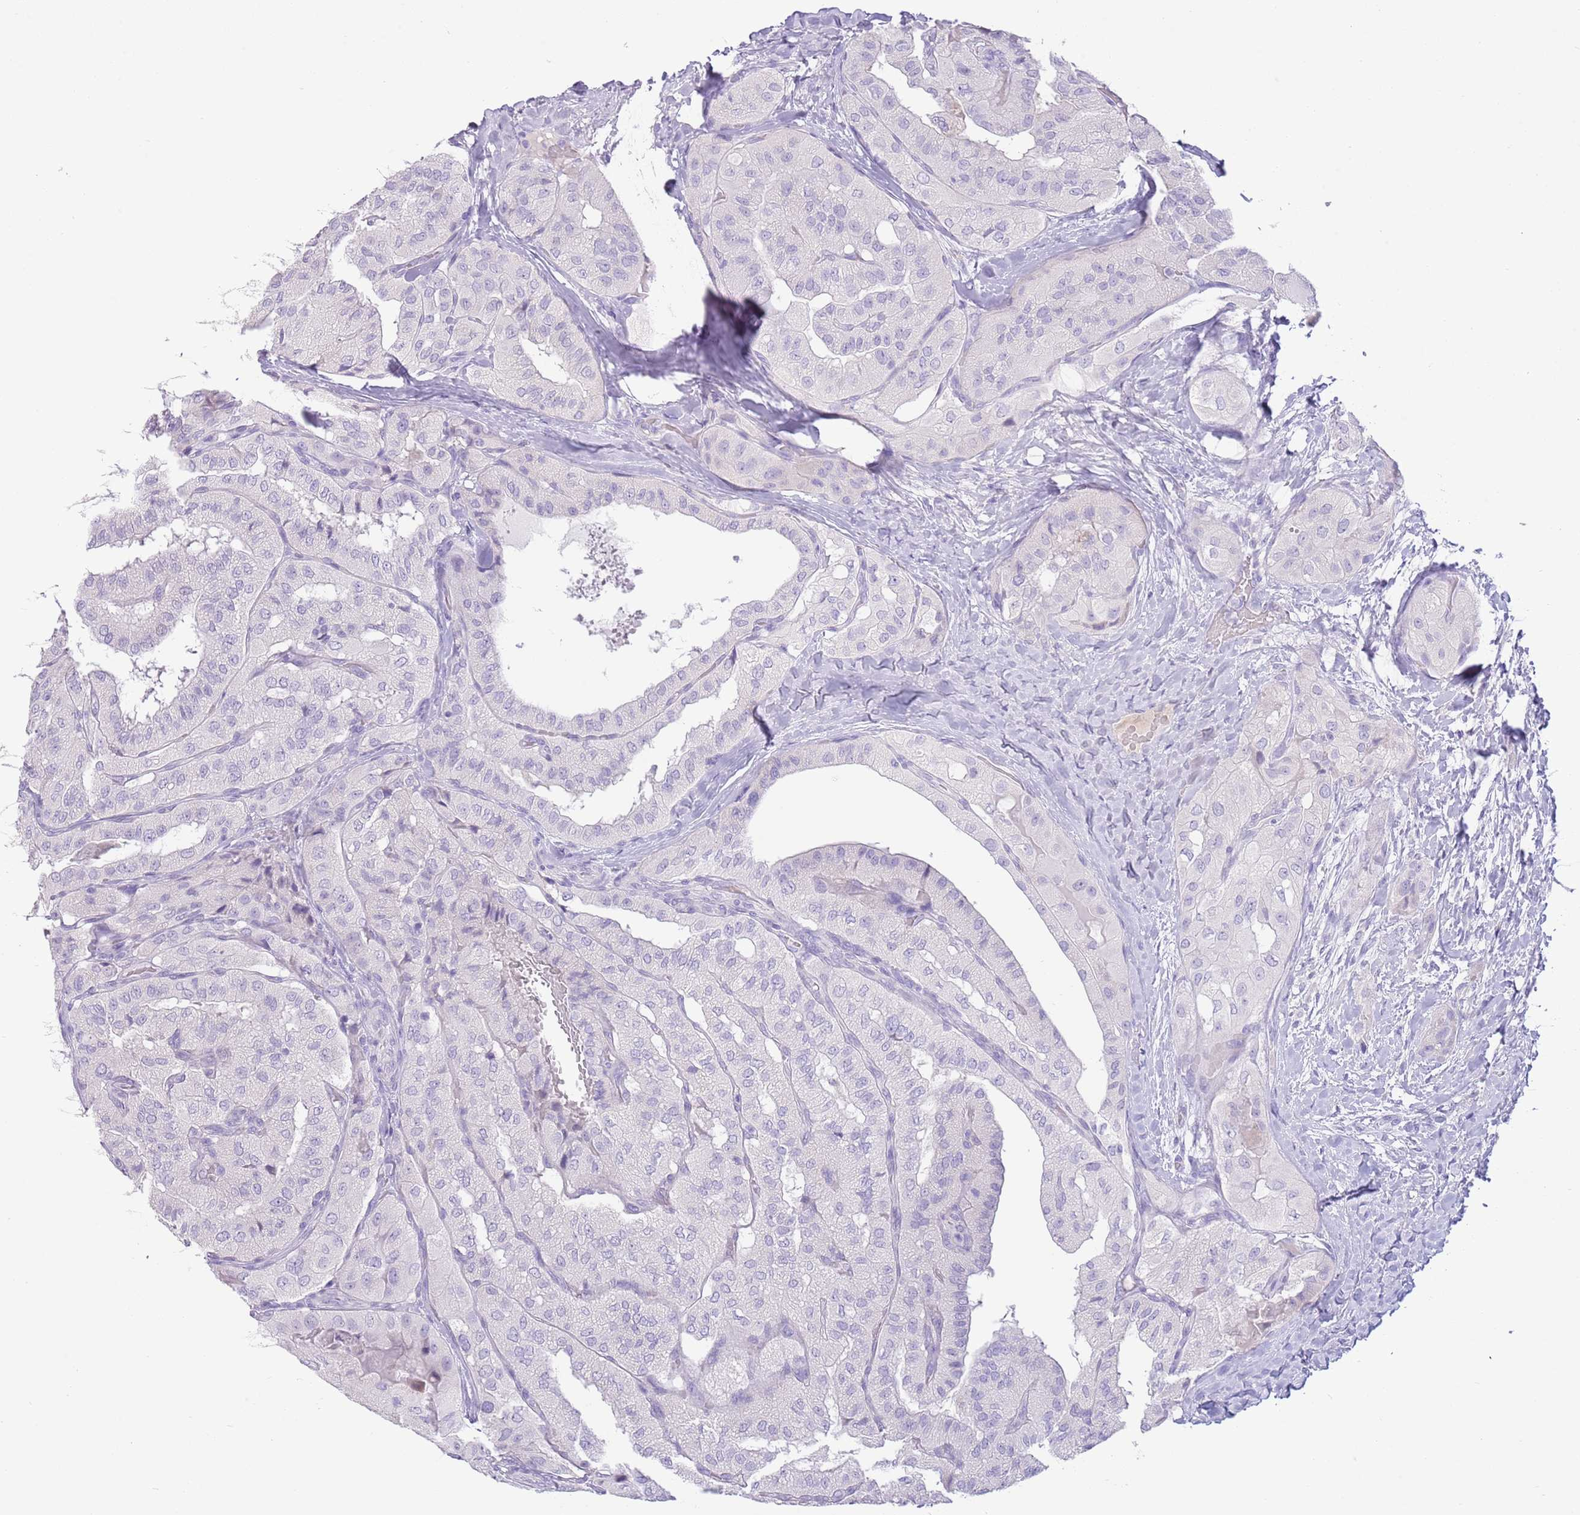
{"staining": {"intensity": "negative", "quantity": "none", "location": "none"}, "tissue": "thyroid cancer", "cell_type": "Tumor cells", "image_type": "cancer", "snomed": [{"axis": "morphology", "description": "Normal tissue, NOS"}, {"axis": "morphology", "description": "Papillary adenocarcinoma, NOS"}, {"axis": "topography", "description": "Thyroid gland"}], "caption": "Immunohistochemistry photomicrograph of human thyroid cancer (papillary adenocarcinoma) stained for a protein (brown), which shows no staining in tumor cells. (Stains: DAB (3,3'-diaminobenzidine) IHC with hematoxylin counter stain, Microscopy: brightfield microscopy at high magnification).", "gene": "TOX2", "patient": {"sex": "female", "age": 59}}